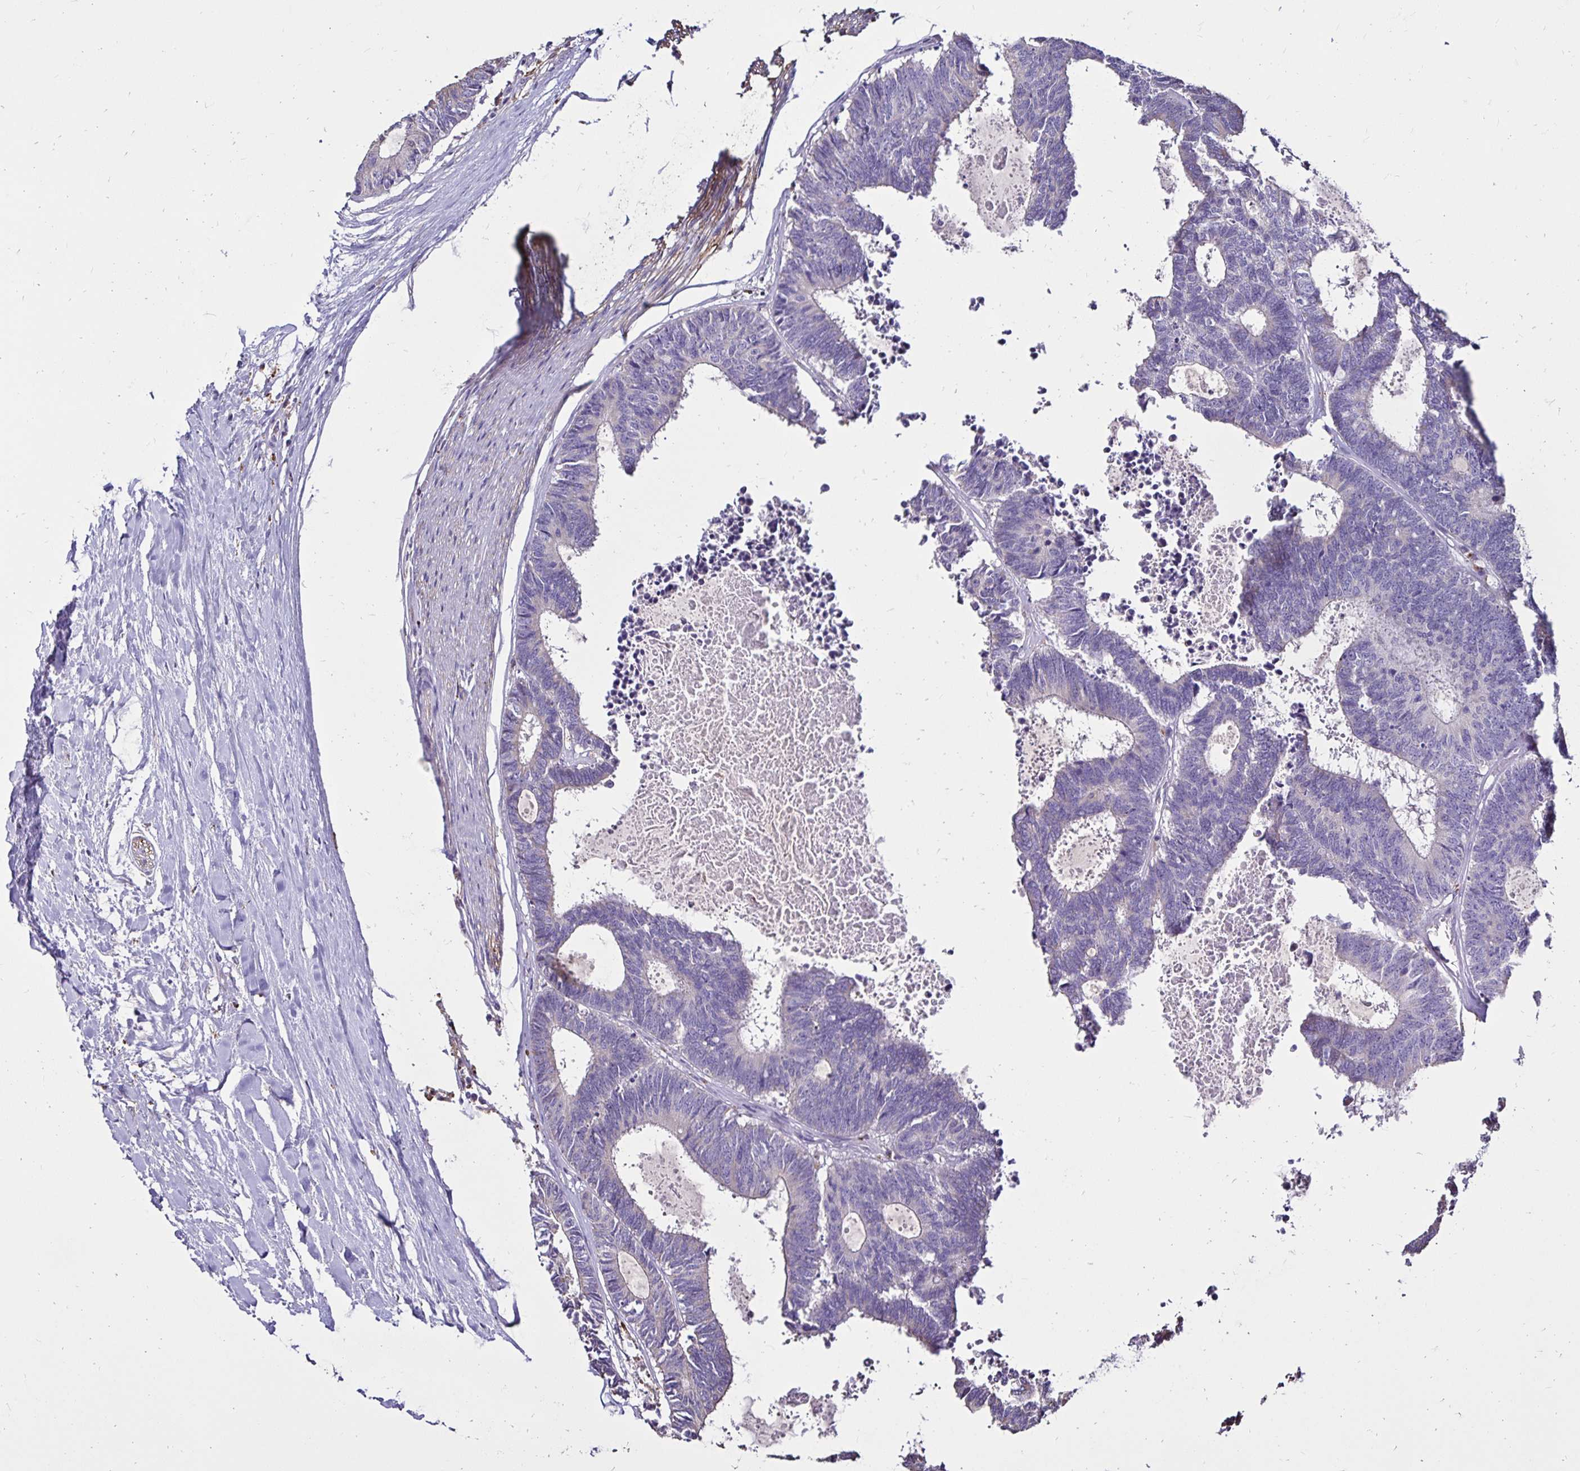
{"staining": {"intensity": "negative", "quantity": "none", "location": "none"}, "tissue": "colorectal cancer", "cell_type": "Tumor cells", "image_type": "cancer", "snomed": [{"axis": "morphology", "description": "Adenocarcinoma, NOS"}, {"axis": "topography", "description": "Colon"}, {"axis": "topography", "description": "Rectum"}], "caption": "Human colorectal cancer stained for a protein using immunohistochemistry (IHC) exhibits no positivity in tumor cells.", "gene": "EVPL", "patient": {"sex": "male", "age": 57}}